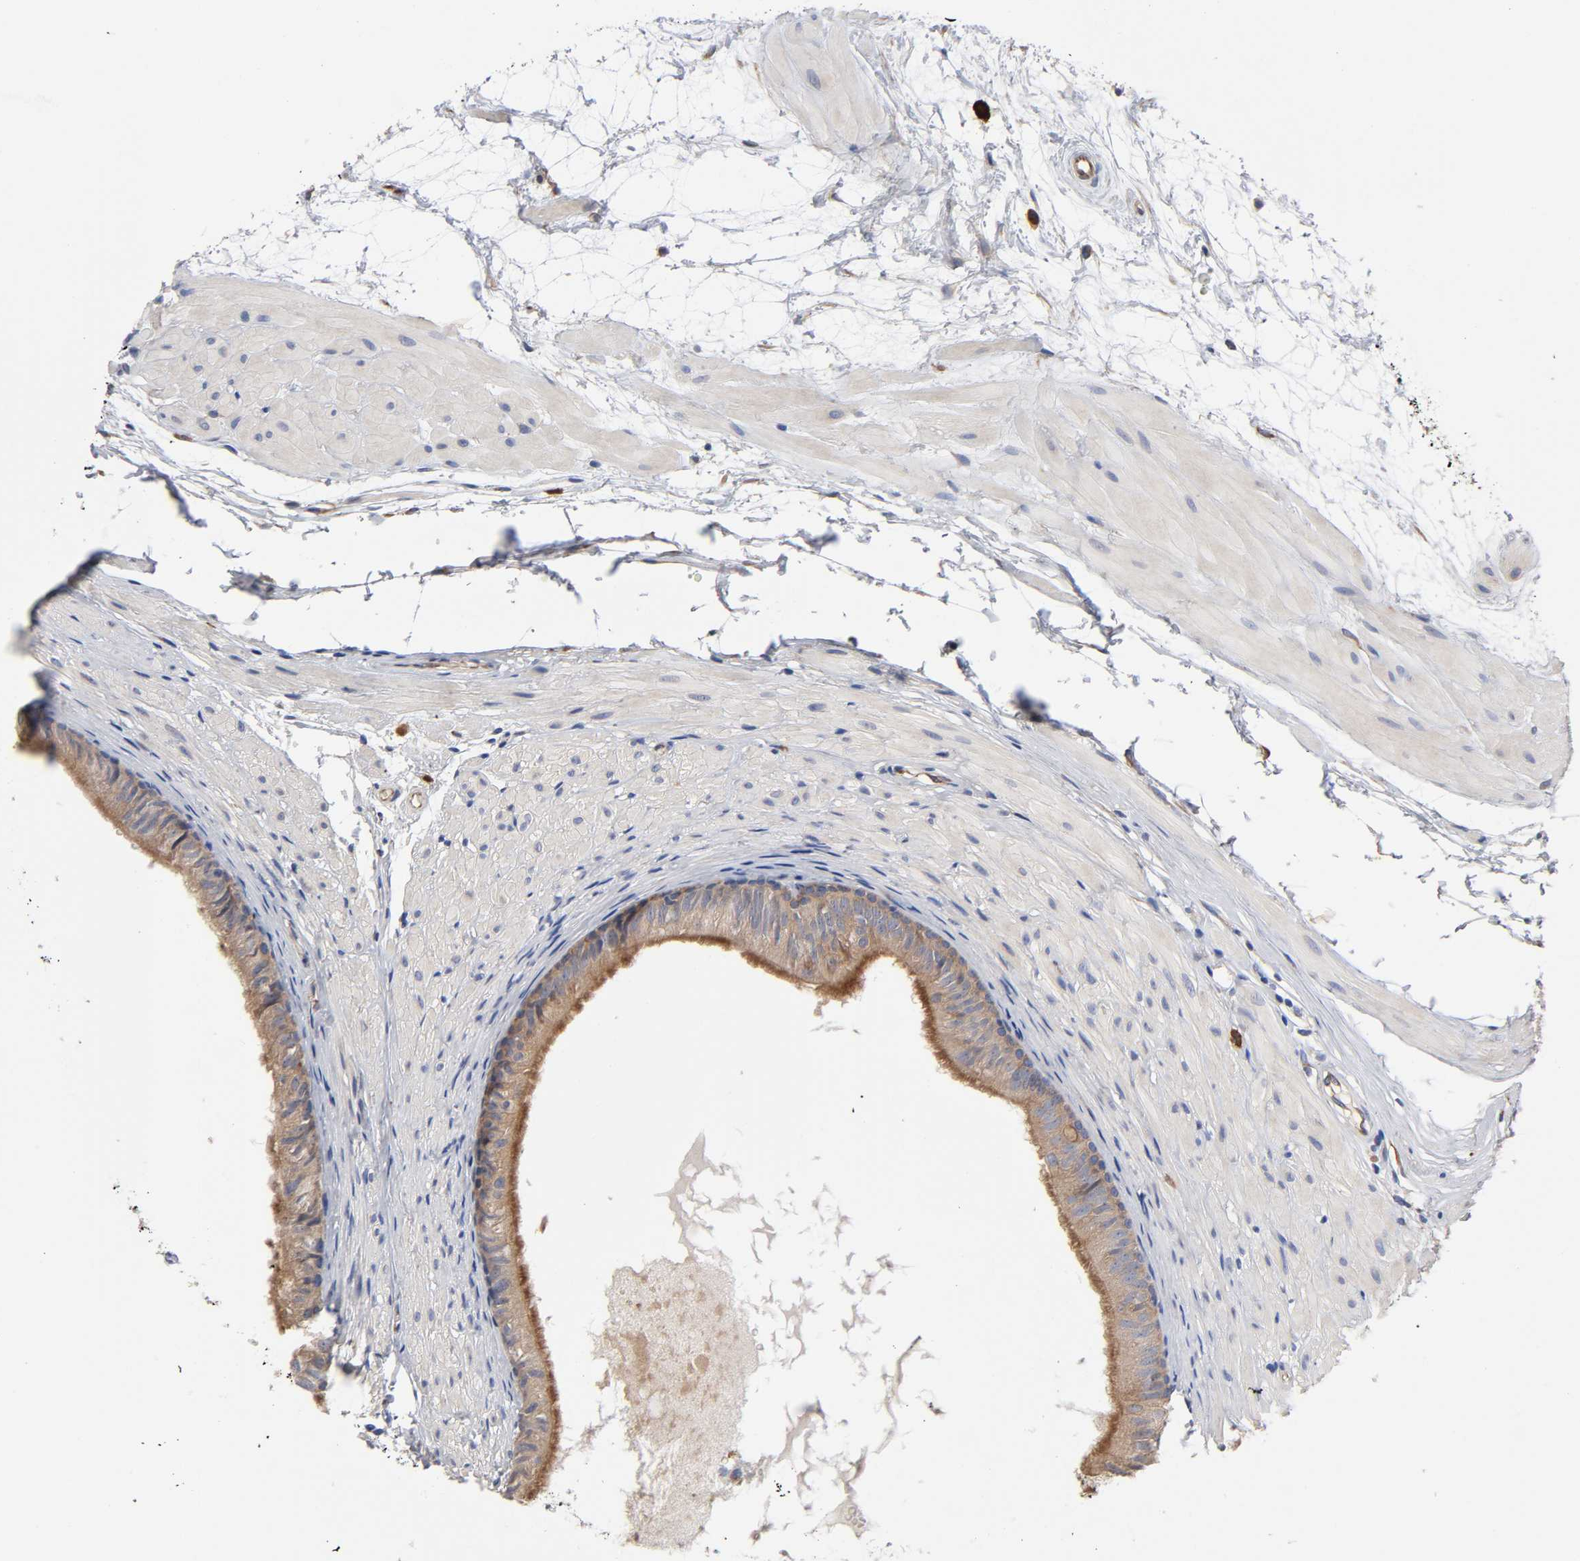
{"staining": {"intensity": "moderate", "quantity": ">75%", "location": "cytoplasmic/membranous"}, "tissue": "epididymis", "cell_type": "Glandular cells", "image_type": "normal", "snomed": [{"axis": "morphology", "description": "Normal tissue, NOS"}, {"axis": "morphology", "description": "Atrophy, NOS"}, {"axis": "topography", "description": "Testis"}, {"axis": "topography", "description": "Epididymis"}], "caption": "Immunohistochemical staining of normal human epididymis displays medium levels of moderate cytoplasmic/membranous staining in about >75% of glandular cells. (IHC, brightfield microscopy, high magnification).", "gene": "RAB13", "patient": {"sex": "male", "age": 18}}